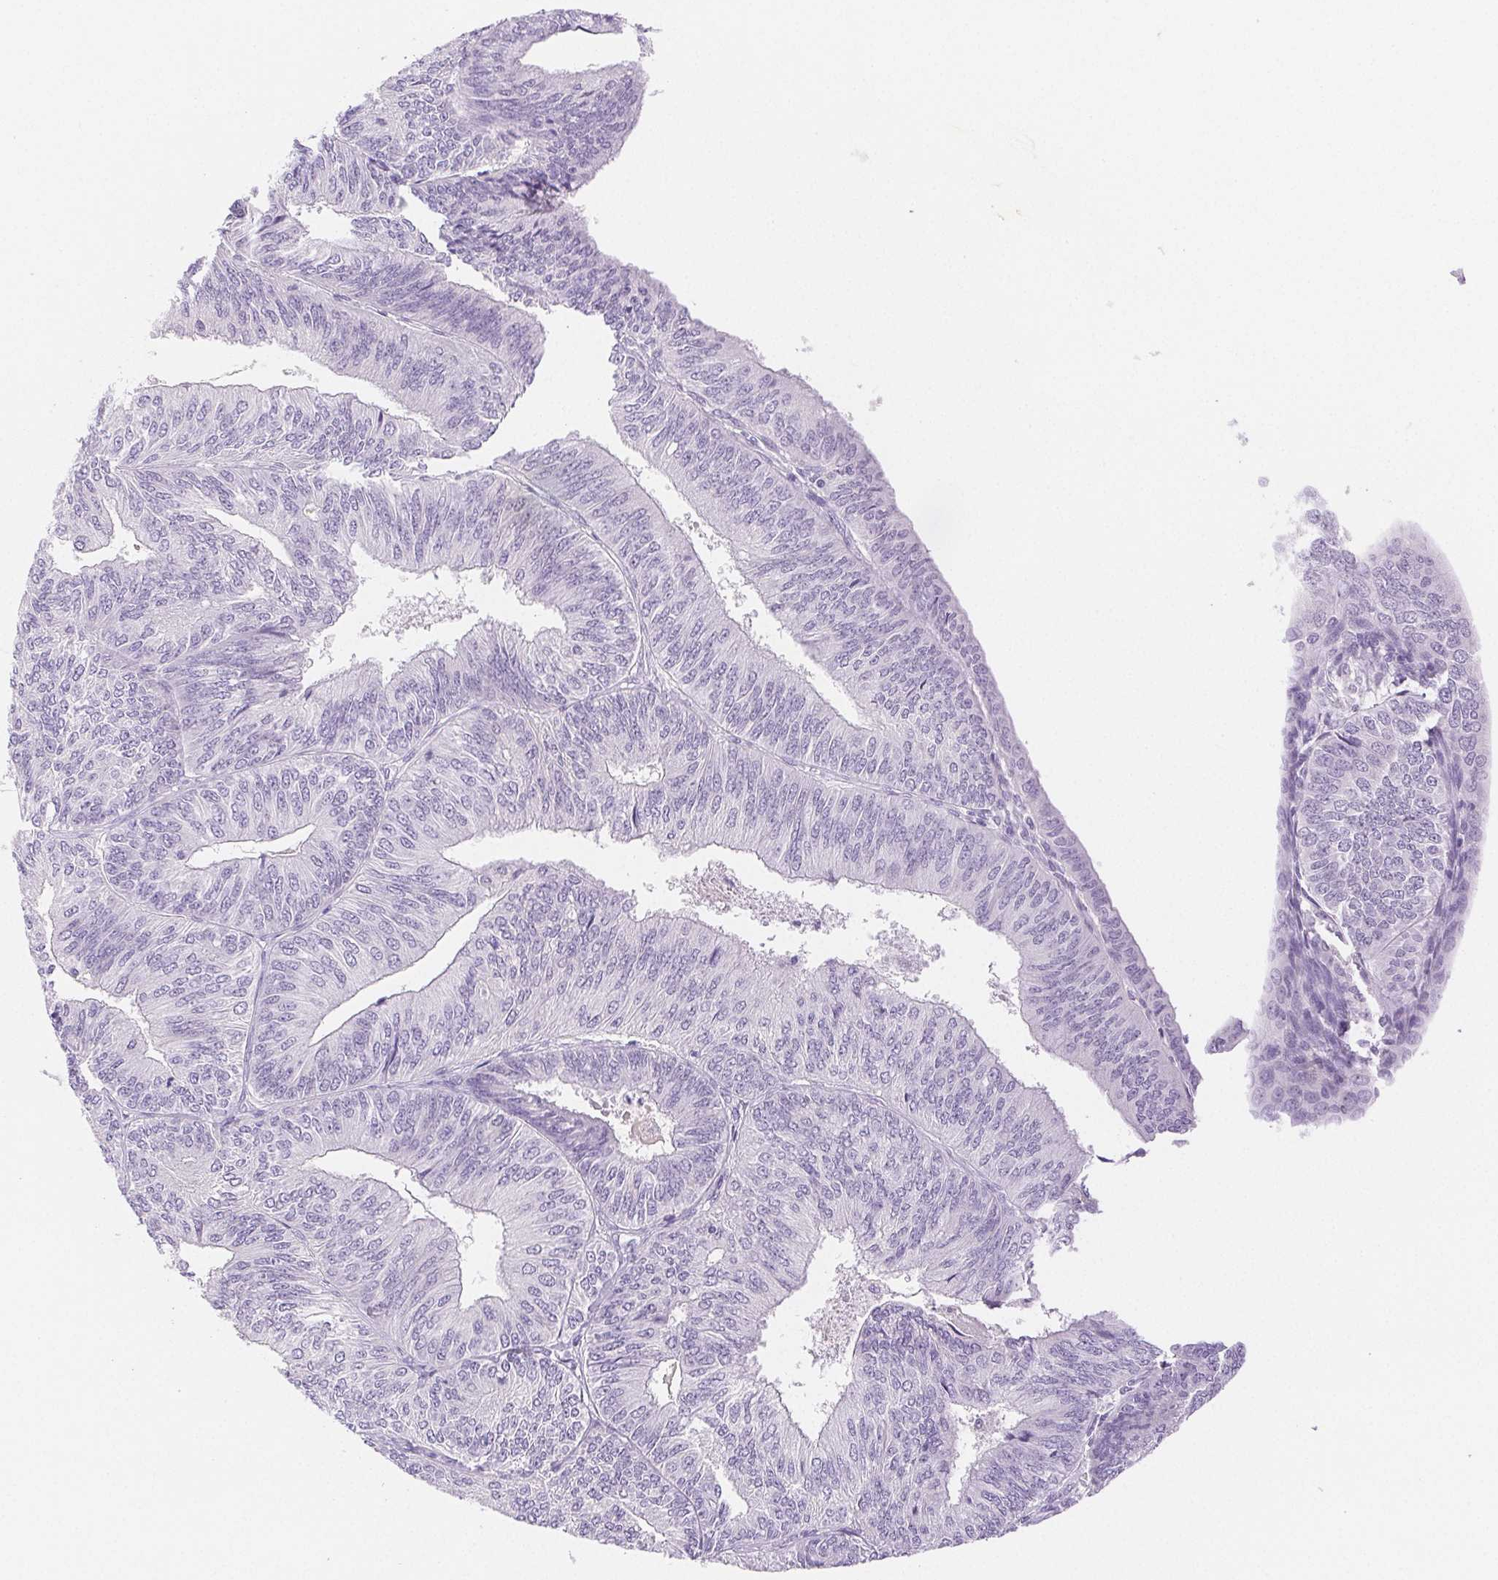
{"staining": {"intensity": "negative", "quantity": "none", "location": "none"}, "tissue": "endometrial cancer", "cell_type": "Tumor cells", "image_type": "cancer", "snomed": [{"axis": "morphology", "description": "Adenocarcinoma, NOS"}, {"axis": "topography", "description": "Endometrium"}], "caption": "The IHC photomicrograph has no significant positivity in tumor cells of endometrial cancer (adenocarcinoma) tissue.", "gene": "SPACA4", "patient": {"sex": "female", "age": 58}}